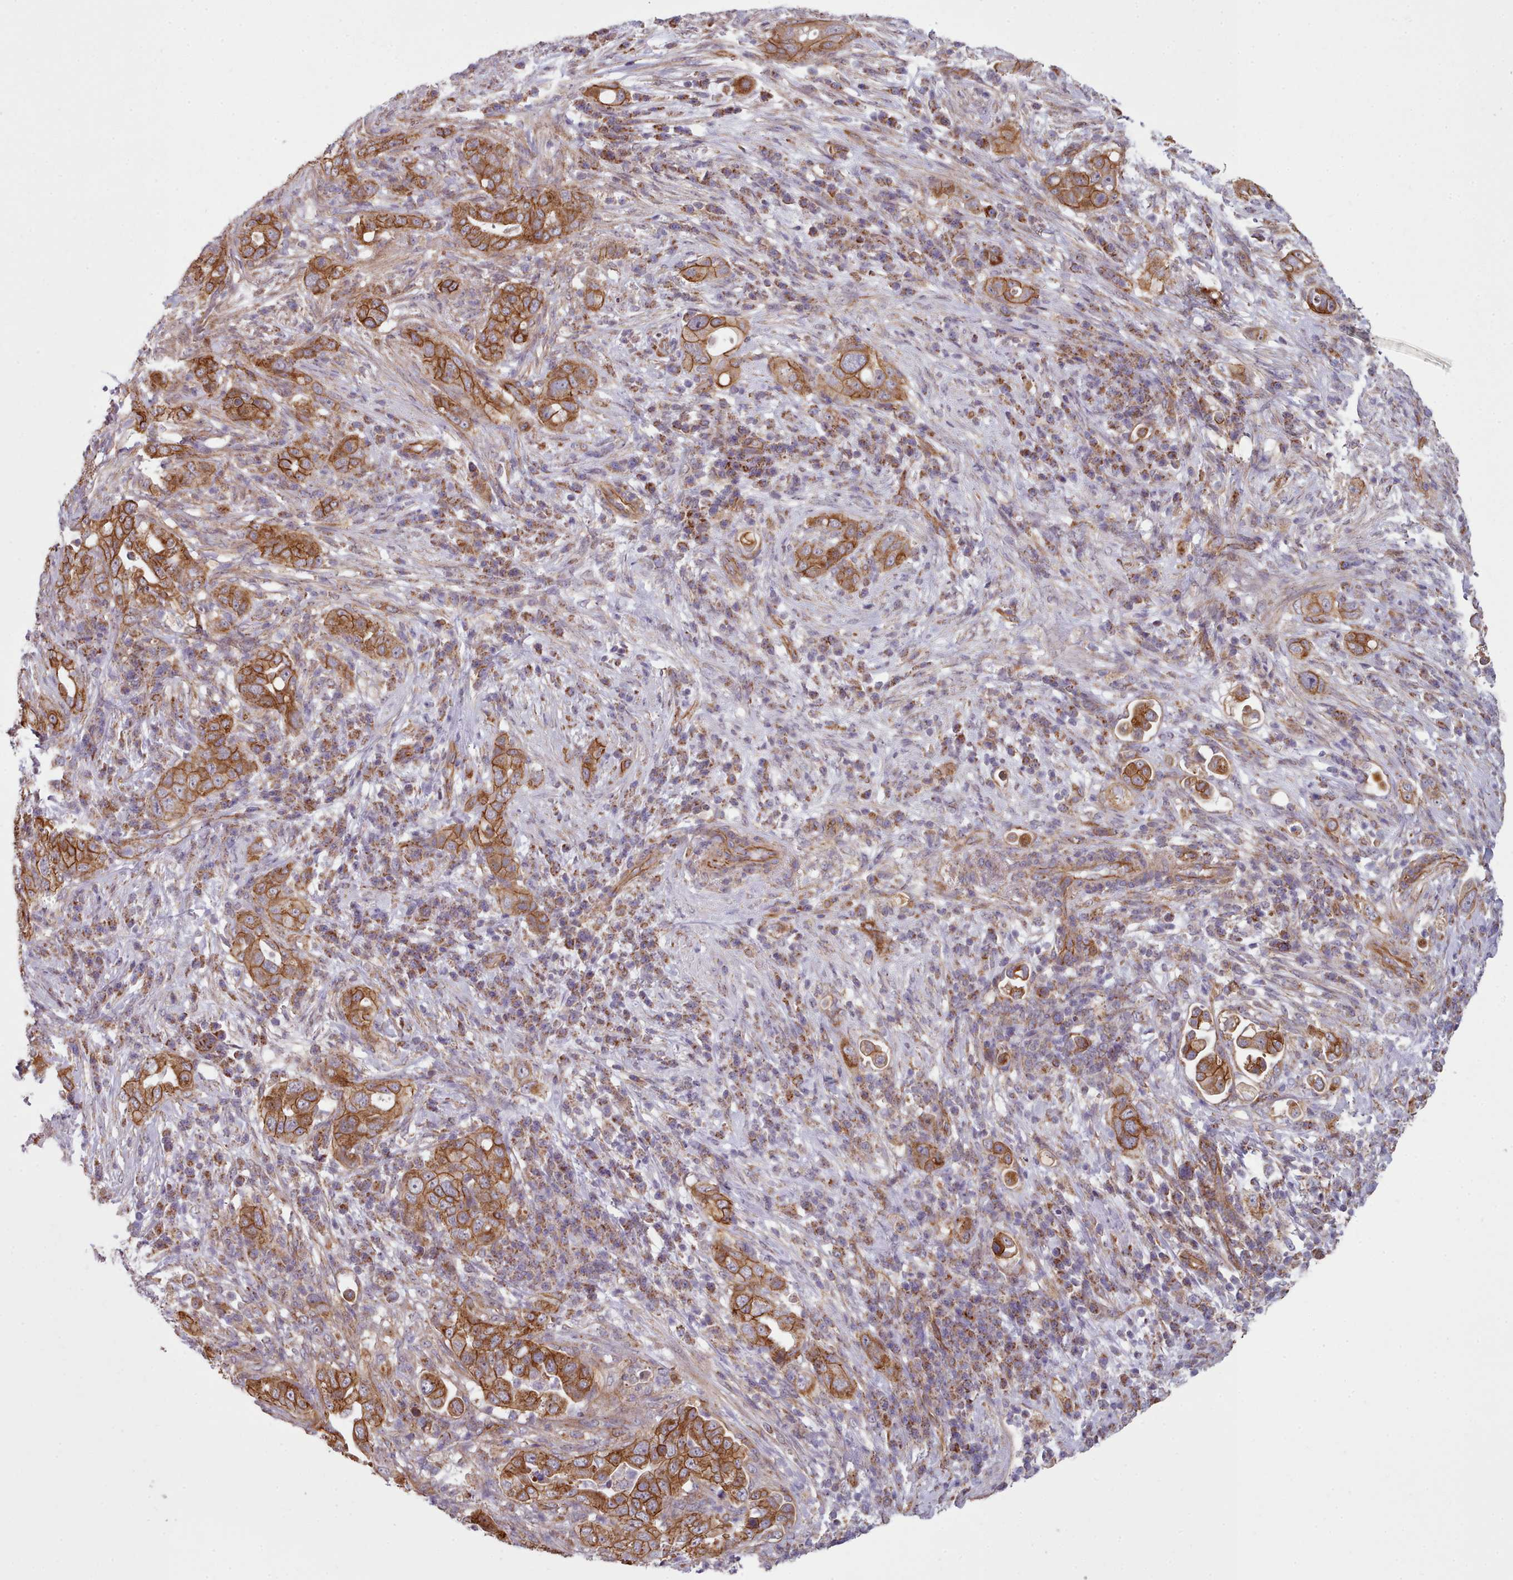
{"staining": {"intensity": "strong", "quantity": ">75%", "location": "cytoplasmic/membranous"}, "tissue": "pancreatic cancer", "cell_type": "Tumor cells", "image_type": "cancer", "snomed": [{"axis": "morphology", "description": "Adenocarcinoma, NOS"}, {"axis": "topography", "description": "Pancreas"}], "caption": "This is a histology image of IHC staining of pancreatic cancer, which shows strong positivity in the cytoplasmic/membranous of tumor cells.", "gene": "MRPL46", "patient": {"sex": "female", "age": 63}}